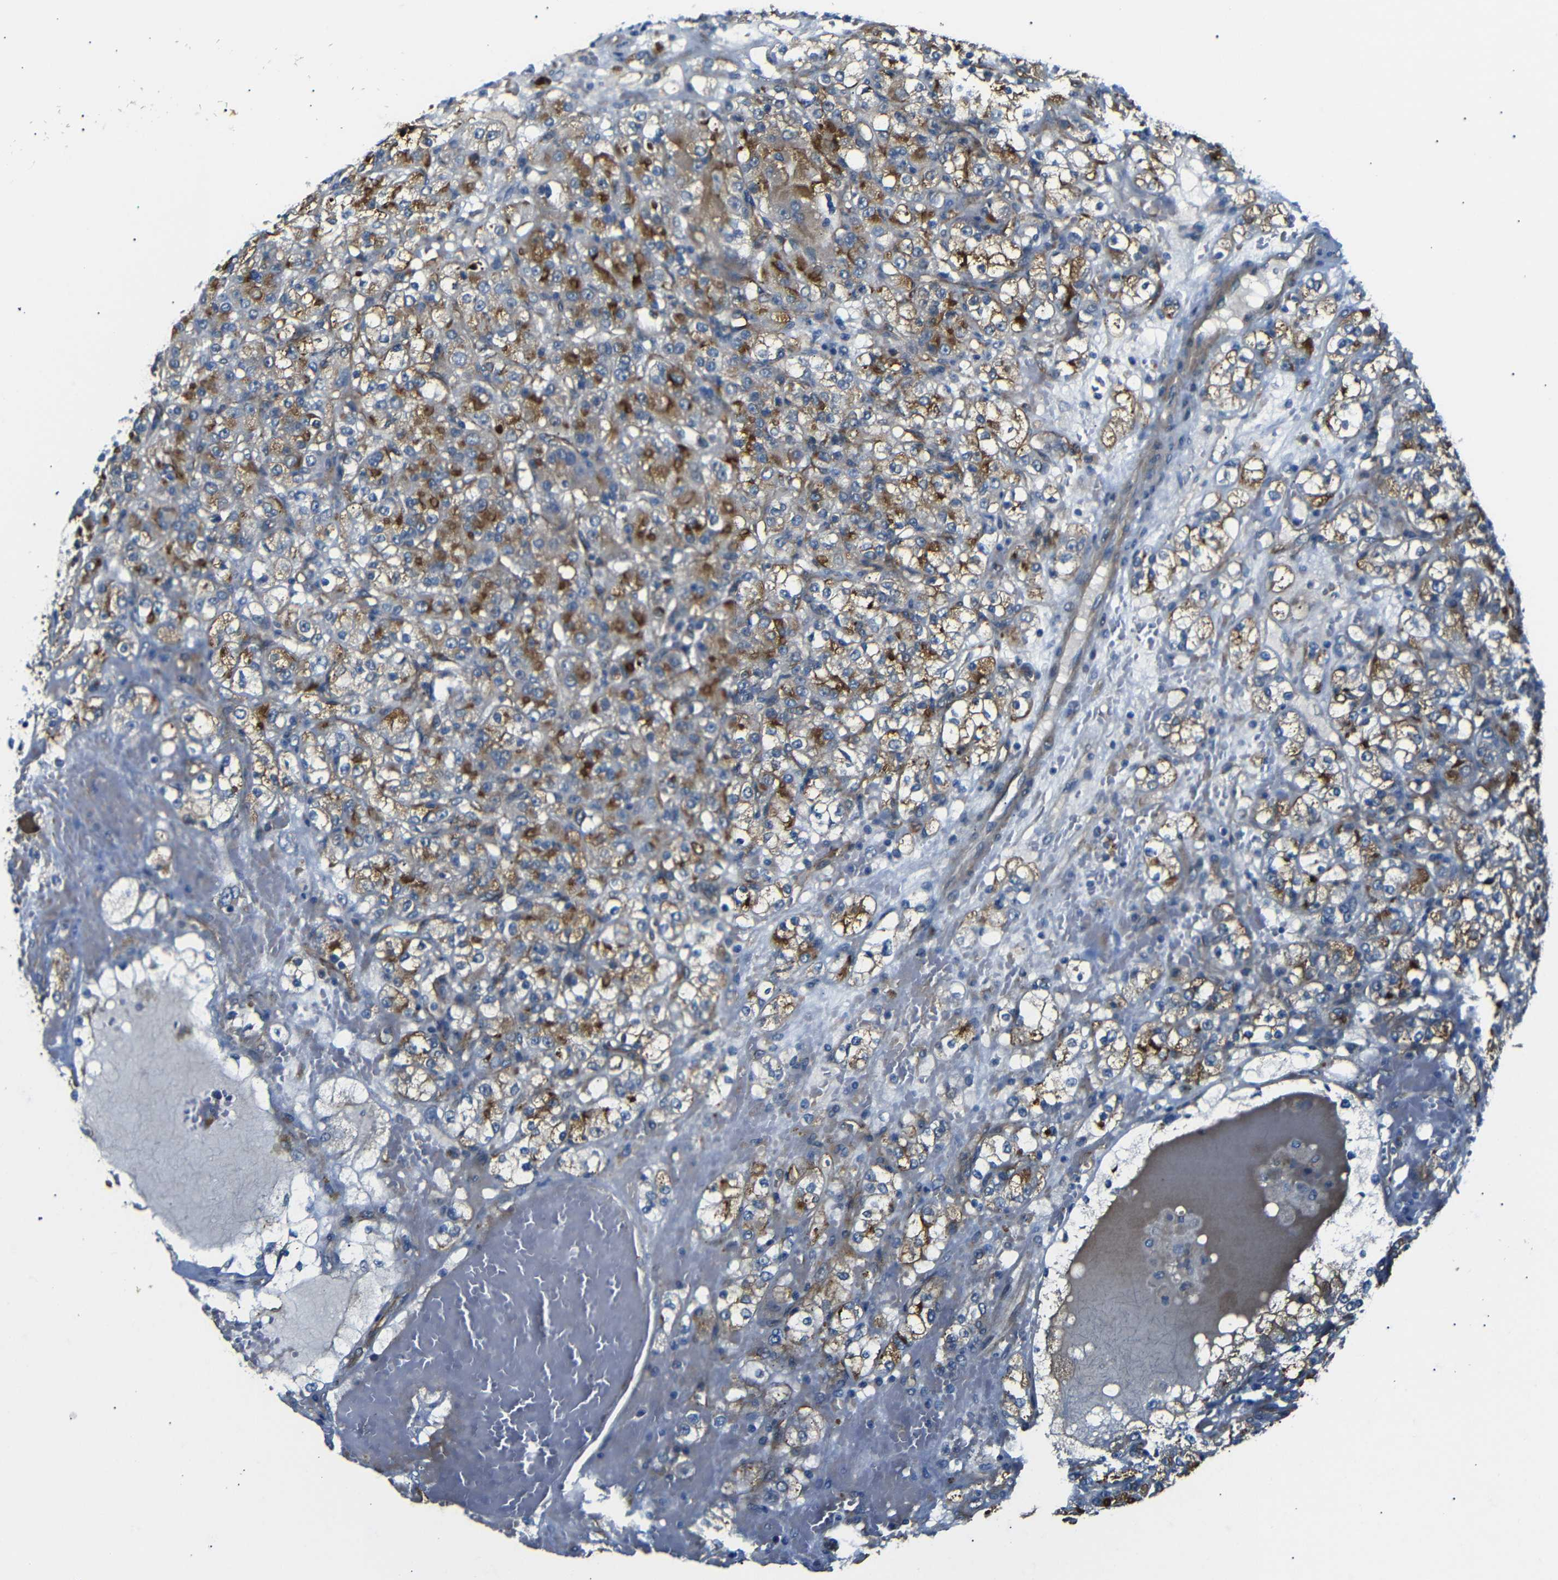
{"staining": {"intensity": "moderate", "quantity": ">75%", "location": "cytoplasmic/membranous"}, "tissue": "renal cancer", "cell_type": "Tumor cells", "image_type": "cancer", "snomed": [{"axis": "morphology", "description": "Normal tissue, NOS"}, {"axis": "morphology", "description": "Adenocarcinoma, NOS"}, {"axis": "topography", "description": "Kidney"}], "caption": "Immunohistochemistry (IHC) image of neoplastic tissue: human adenocarcinoma (renal) stained using immunohistochemistry (IHC) displays medium levels of moderate protein expression localized specifically in the cytoplasmic/membranous of tumor cells, appearing as a cytoplasmic/membranous brown color.", "gene": "MYO1B", "patient": {"sex": "male", "age": 61}}